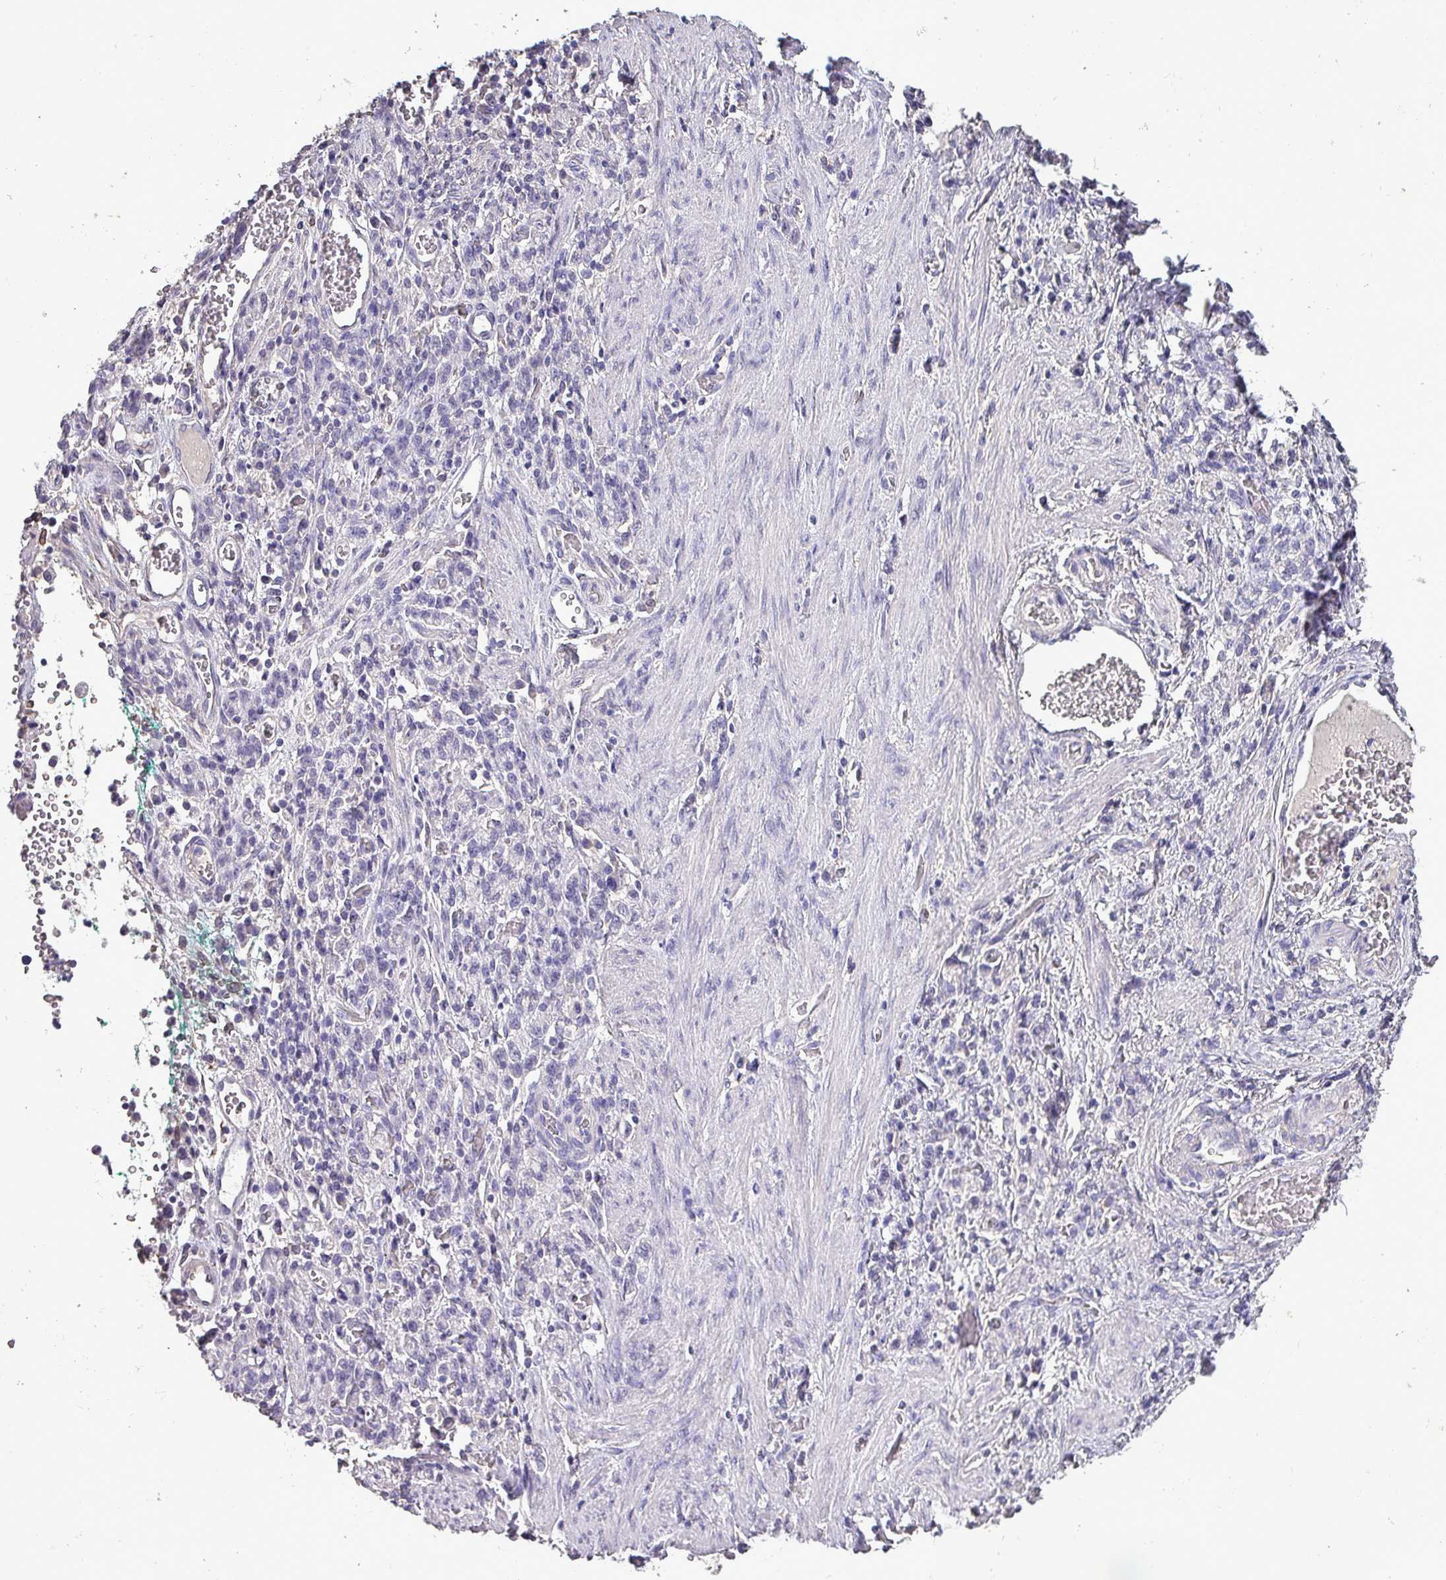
{"staining": {"intensity": "negative", "quantity": "none", "location": "none"}, "tissue": "stomach cancer", "cell_type": "Tumor cells", "image_type": "cancer", "snomed": [{"axis": "morphology", "description": "Adenocarcinoma, NOS"}, {"axis": "topography", "description": "Stomach"}], "caption": "Histopathology image shows no protein expression in tumor cells of adenocarcinoma (stomach) tissue.", "gene": "HTRA4", "patient": {"sex": "male", "age": 77}}